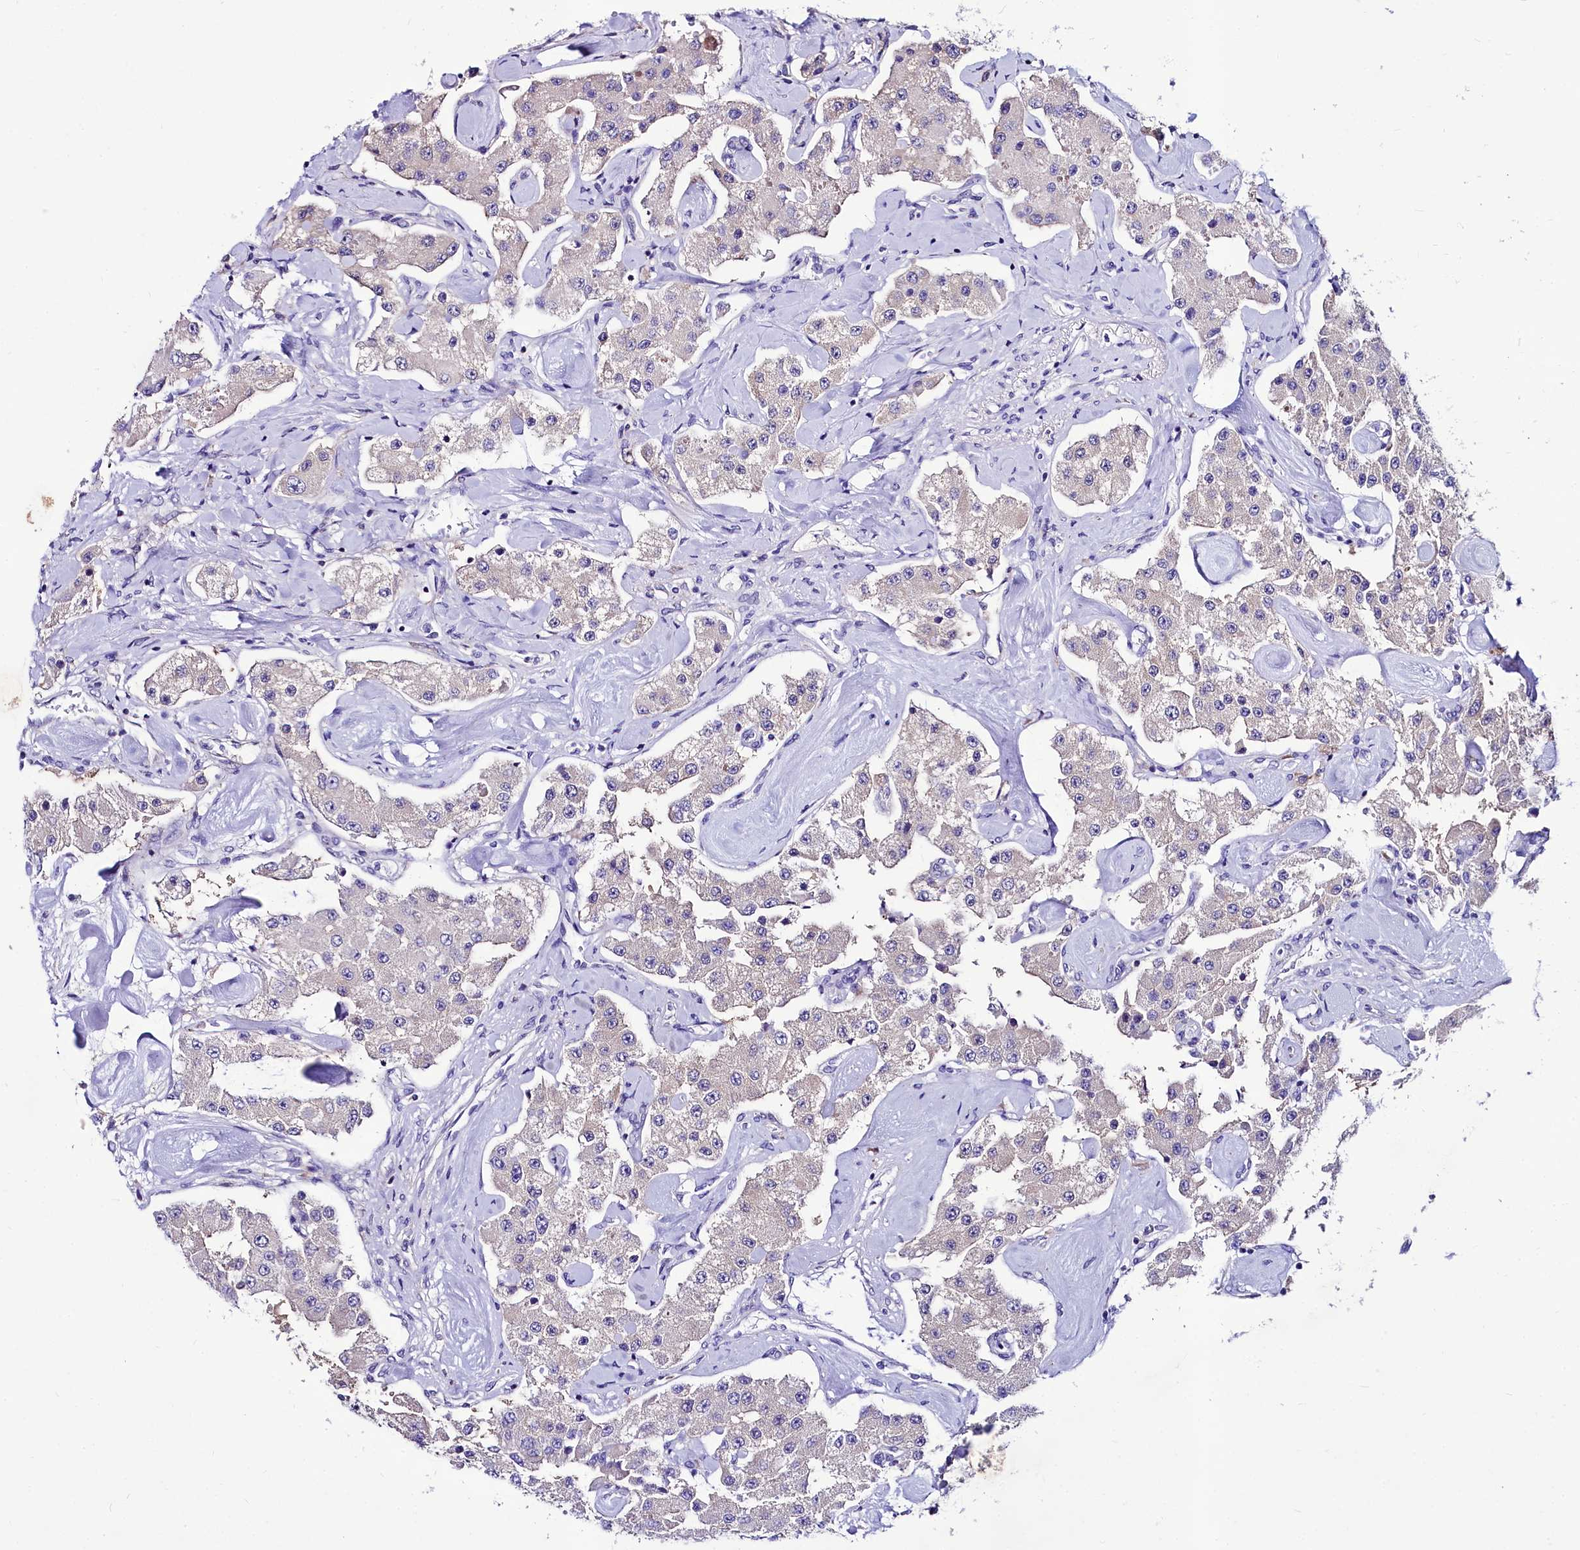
{"staining": {"intensity": "negative", "quantity": "none", "location": "none"}, "tissue": "carcinoid", "cell_type": "Tumor cells", "image_type": "cancer", "snomed": [{"axis": "morphology", "description": "Carcinoid, malignant, NOS"}, {"axis": "topography", "description": "Pancreas"}], "caption": "Tumor cells show no significant staining in carcinoid.", "gene": "ABHD5", "patient": {"sex": "male", "age": 41}}